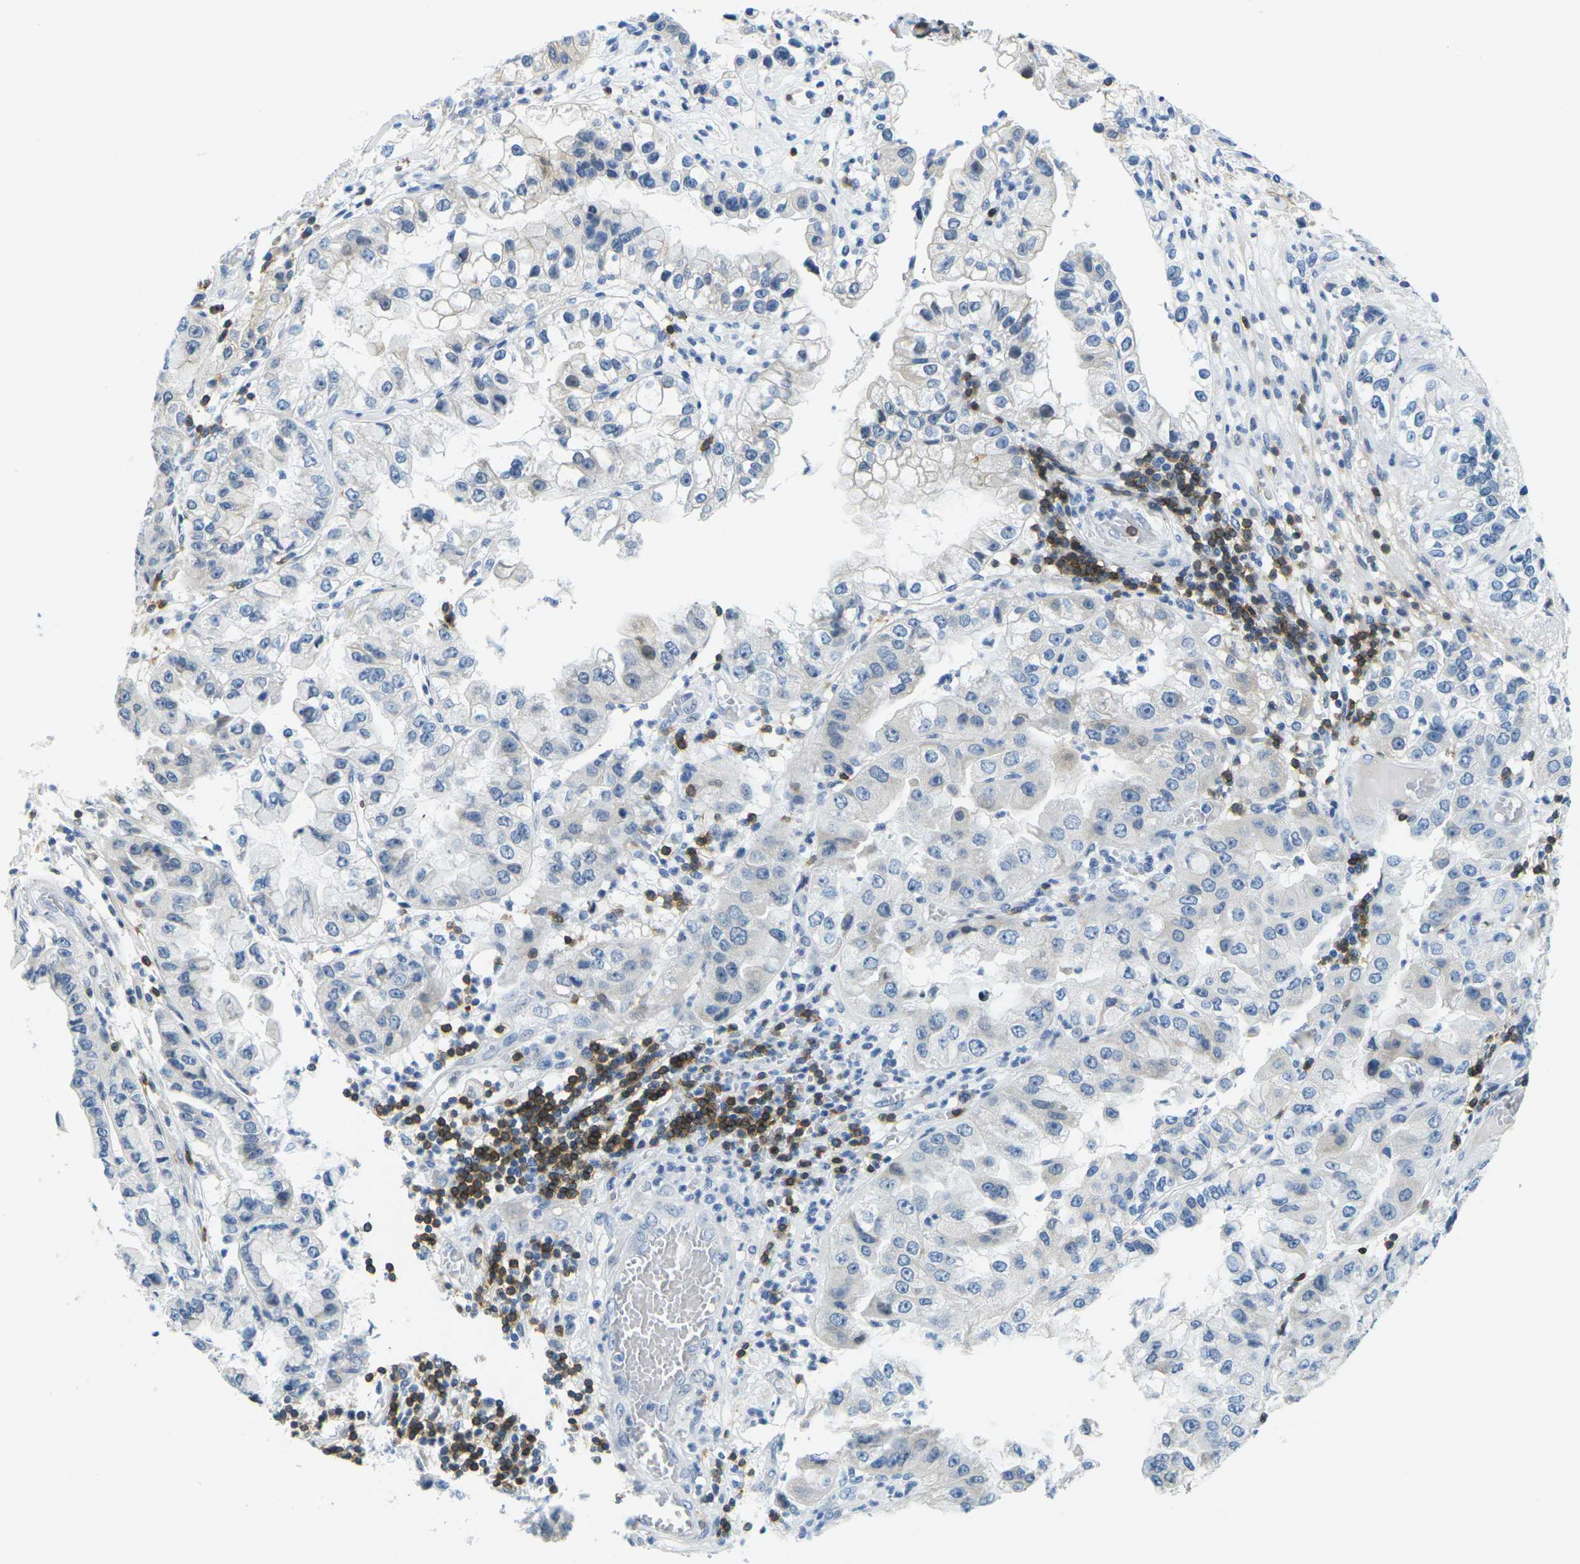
{"staining": {"intensity": "negative", "quantity": "none", "location": "none"}, "tissue": "liver cancer", "cell_type": "Tumor cells", "image_type": "cancer", "snomed": [{"axis": "morphology", "description": "Cholangiocarcinoma"}, {"axis": "topography", "description": "Liver"}], "caption": "High power microscopy photomicrograph of an IHC photomicrograph of liver cholangiocarcinoma, revealing no significant positivity in tumor cells.", "gene": "CD3D", "patient": {"sex": "female", "age": 79}}